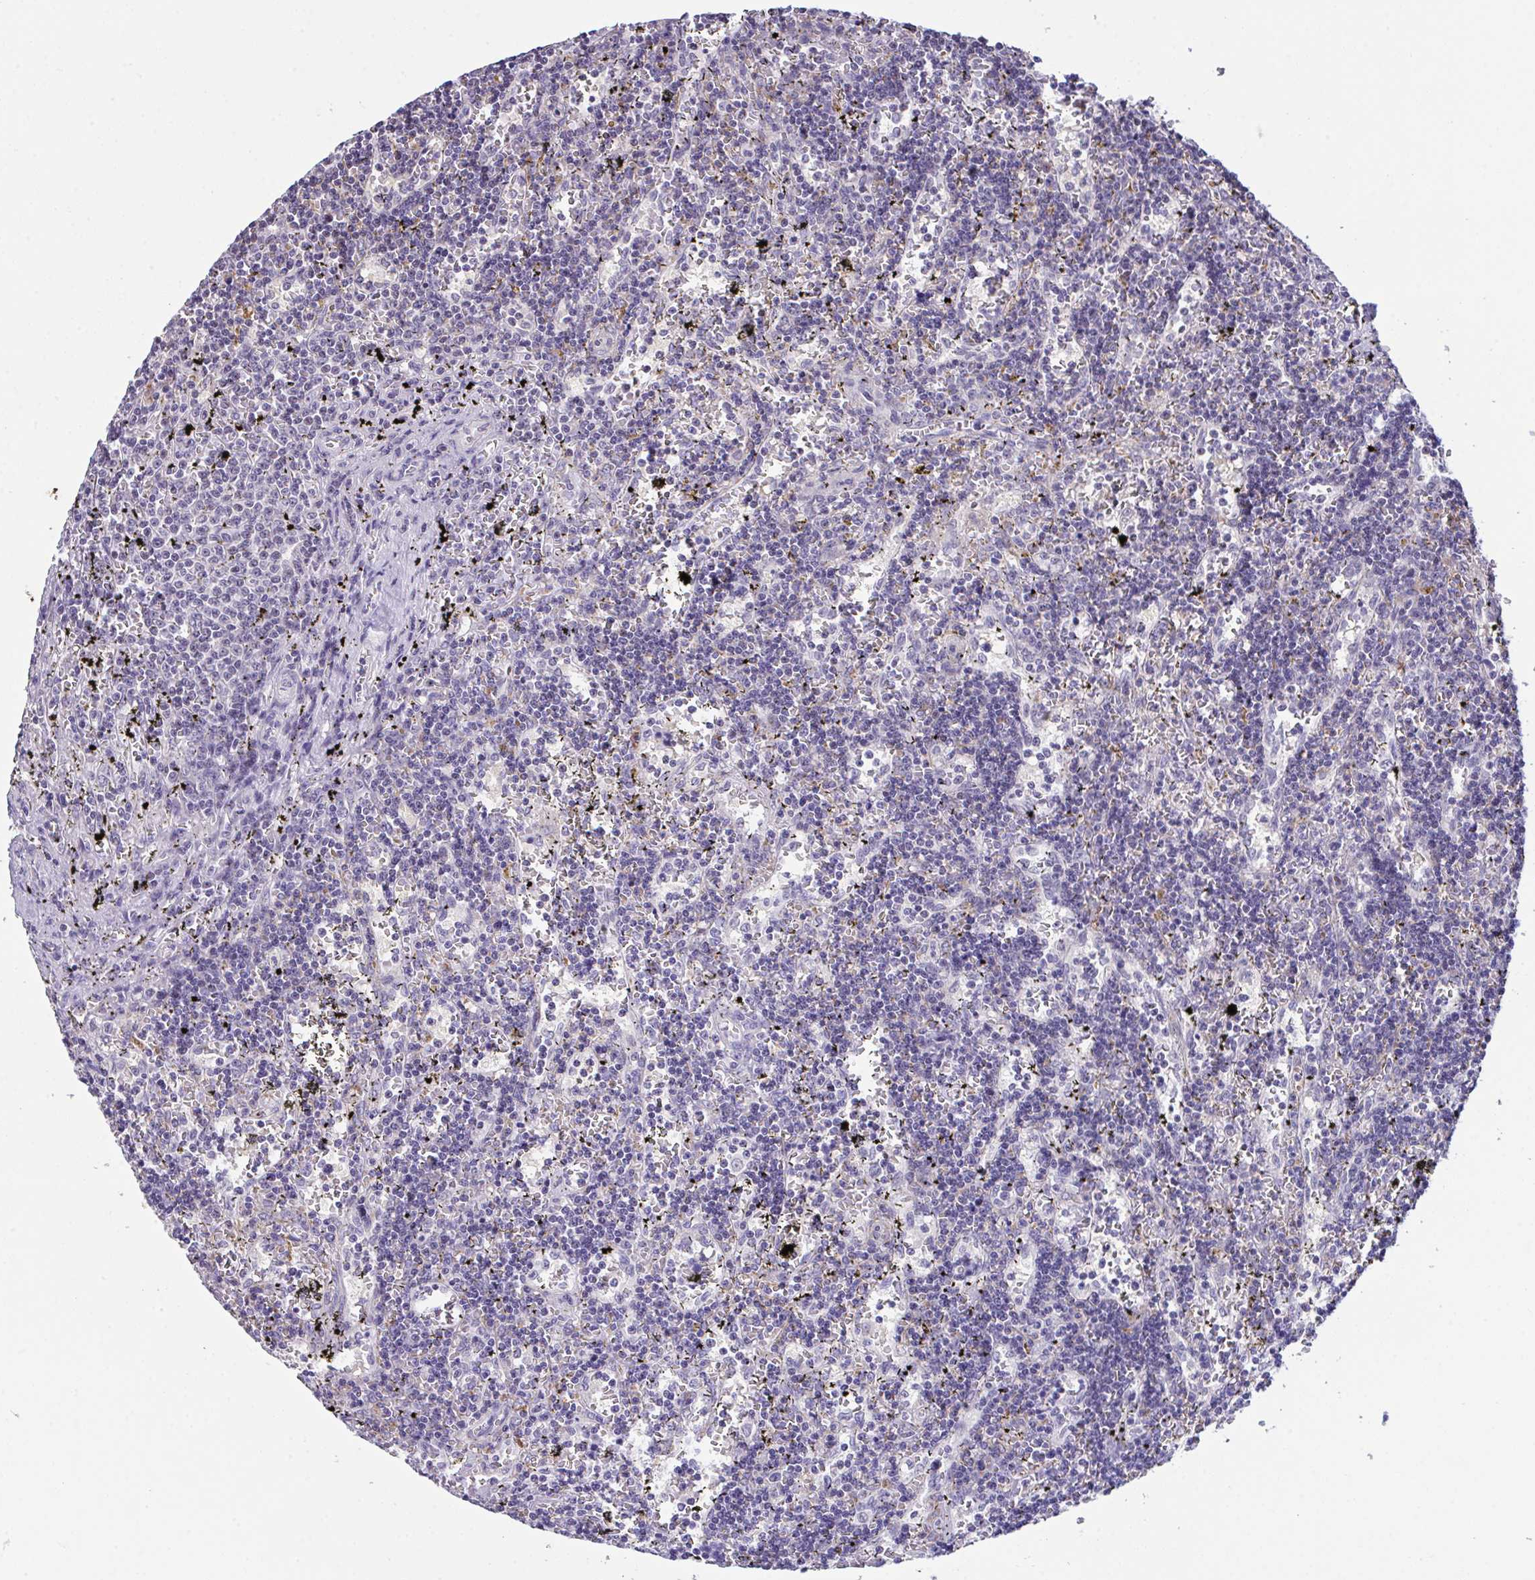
{"staining": {"intensity": "negative", "quantity": "none", "location": "none"}, "tissue": "lymphoma", "cell_type": "Tumor cells", "image_type": "cancer", "snomed": [{"axis": "morphology", "description": "Malignant lymphoma, non-Hodgkin's type, Low grade"}, {"axis": "topography", "description": "Spleen"}], "caption": "The photomicrograph demonstrates no staining of tumor cells in lymphoma.", "gene": "ATP6V0D2", "patient": {"sex": "male", "age": 60}}